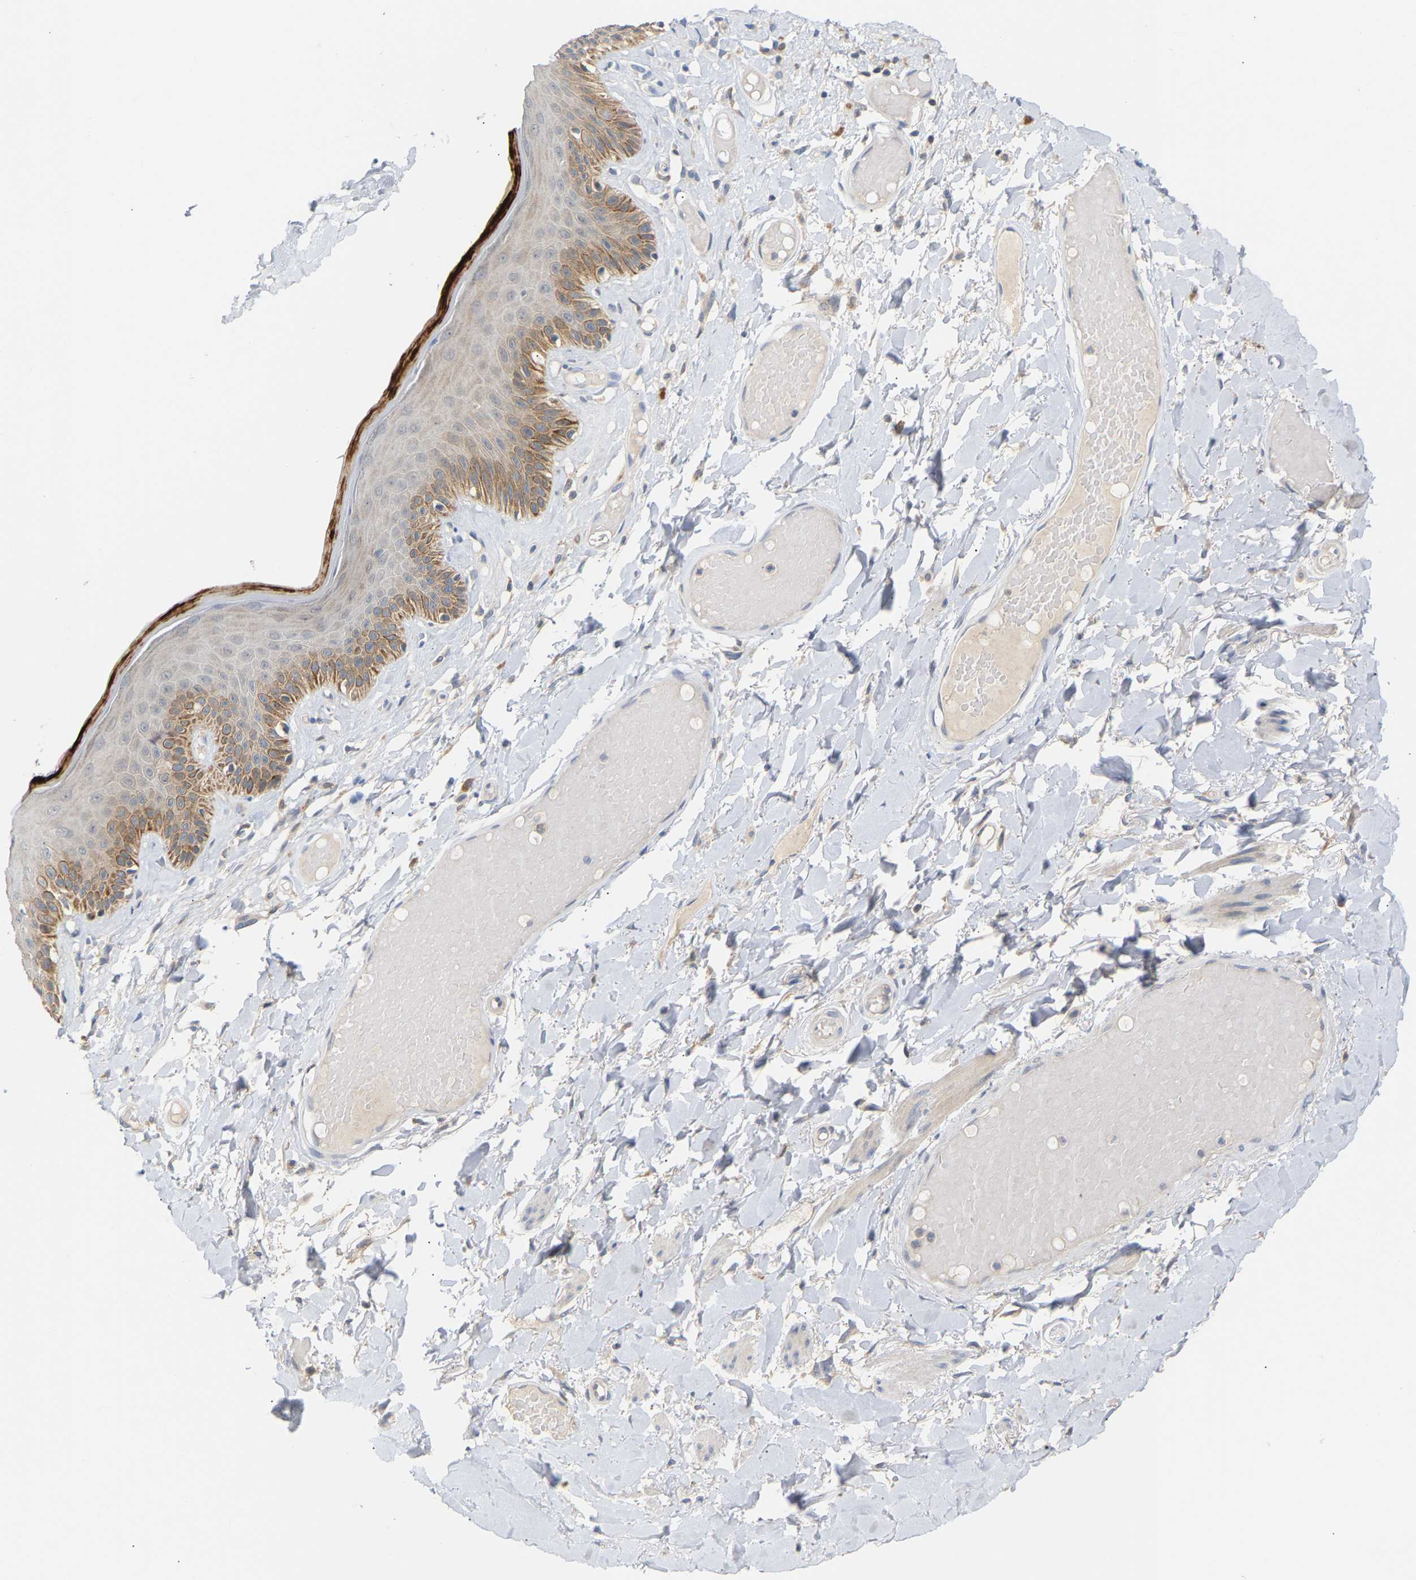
{"staining": {"intensity": "strong", "quantity": "<25%", "location": "cytoplasmic/membranous"}, "tissue": "skin", "cell_type": "Epidermal cells", "image_type": "normal", "snomed": [{"axis": "morphology", "description": "Normal tissue, NOS"}, {"axis": "topography", "description": "Vulva"}], "caption": "Strong cytoplasmic/membranous positivity is identified in about <25% of epidermal cells in benign skin. Using DAB (3,3'-diaminobenzidine) (brown) and hematoxylin (blue) stains, captured at high magnification using brightfield microscopy.", "gene": "TPMT", "patient": {"sex": "female", "age": 73}}